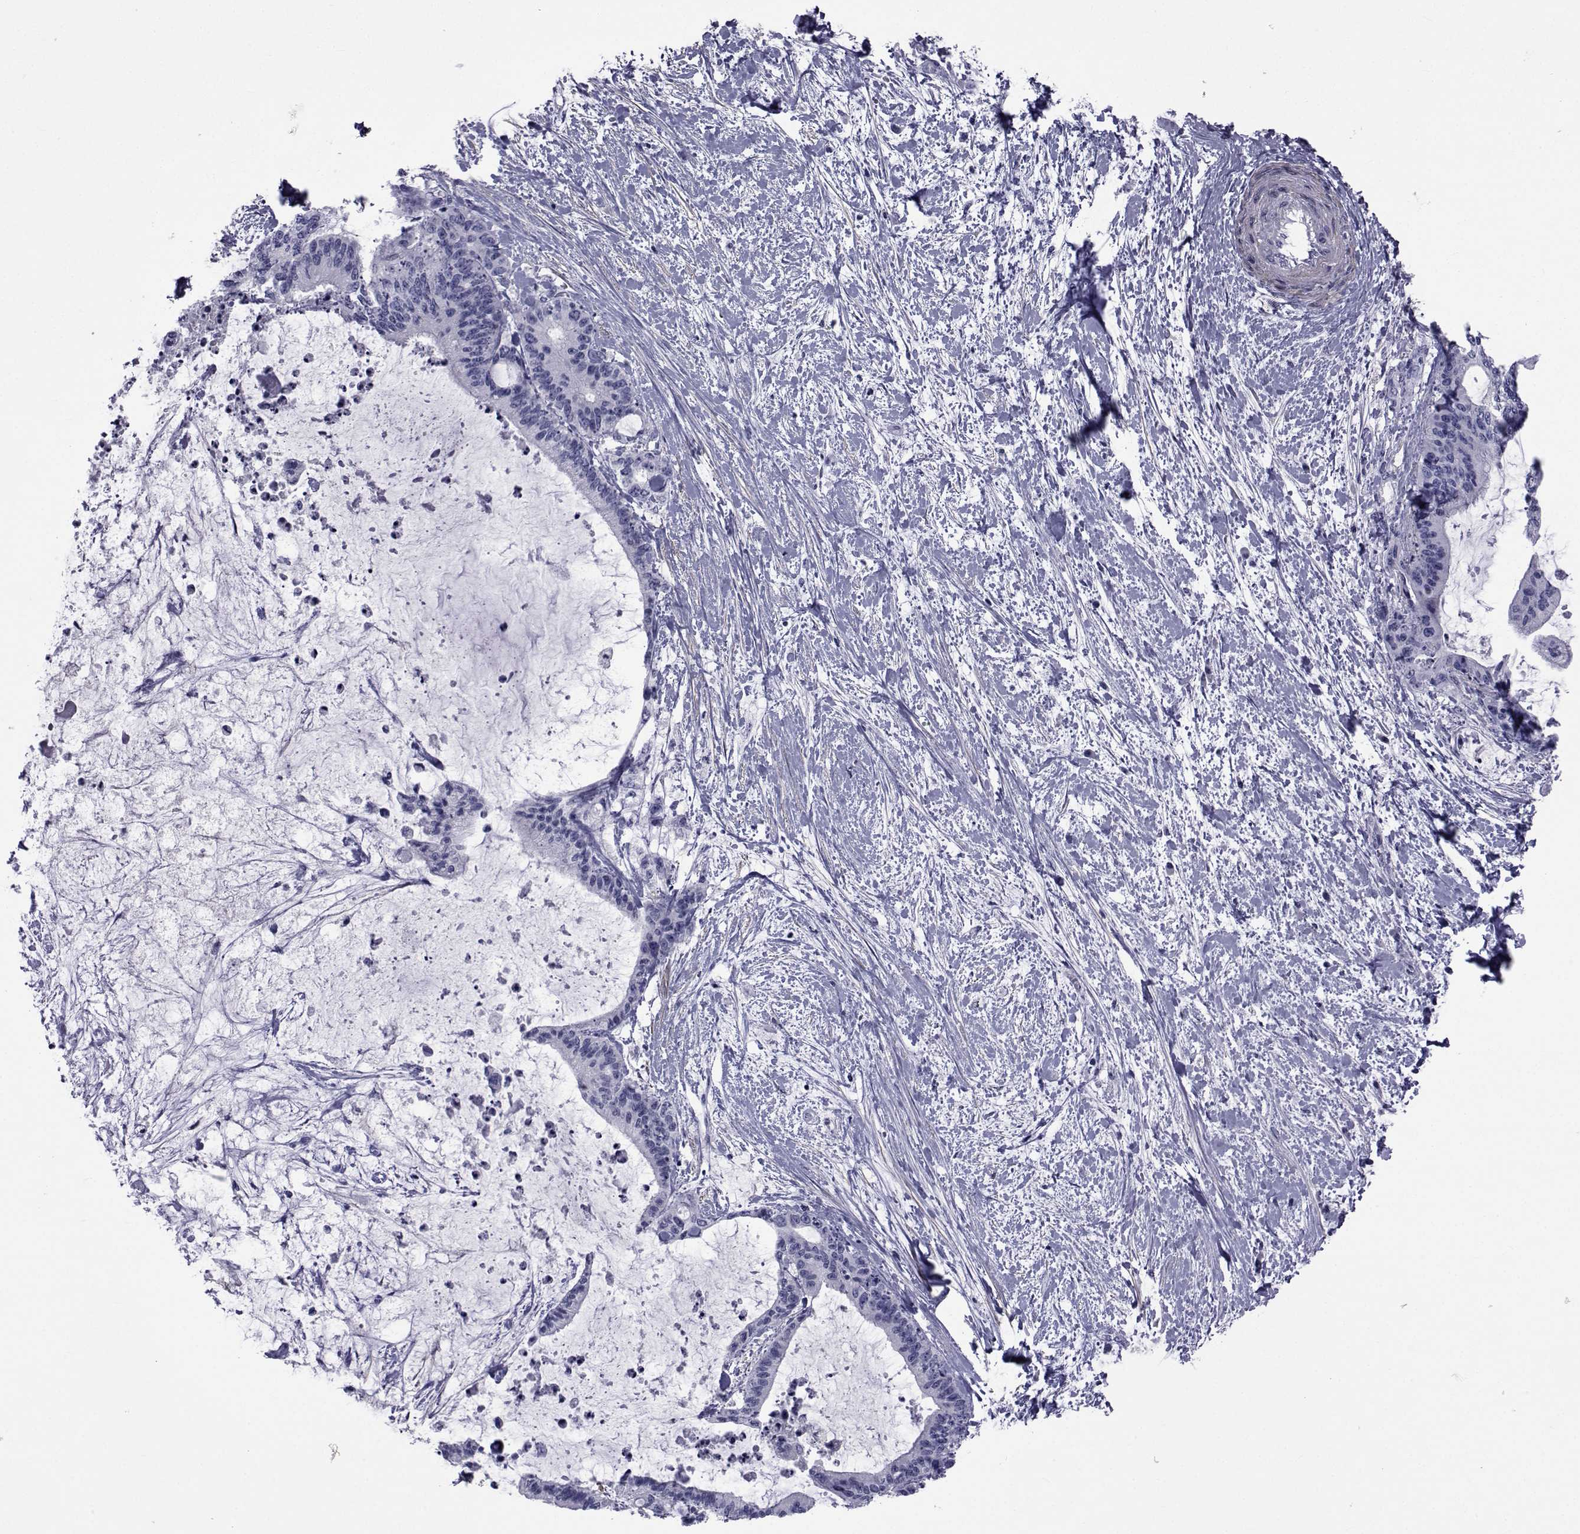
{"staining": {"intensity": "negative", "quantity": "none", "location": "none"}, "tissue": "liver cancer", "cell_type": "Tumor cells", "image_type": "cancer", "snomed": [{"axis": "morphology", "description": "Cholangiocarcinoma"}, {"axis": "topography", "description": "Liver"}], "caption": "Cholangiocarcinoma (liver) was stained to show a protein in brown. There is no significant staining in tumor cells.", "gene": "GKAP1", "patient": {"sex": "female", "age": 73}}